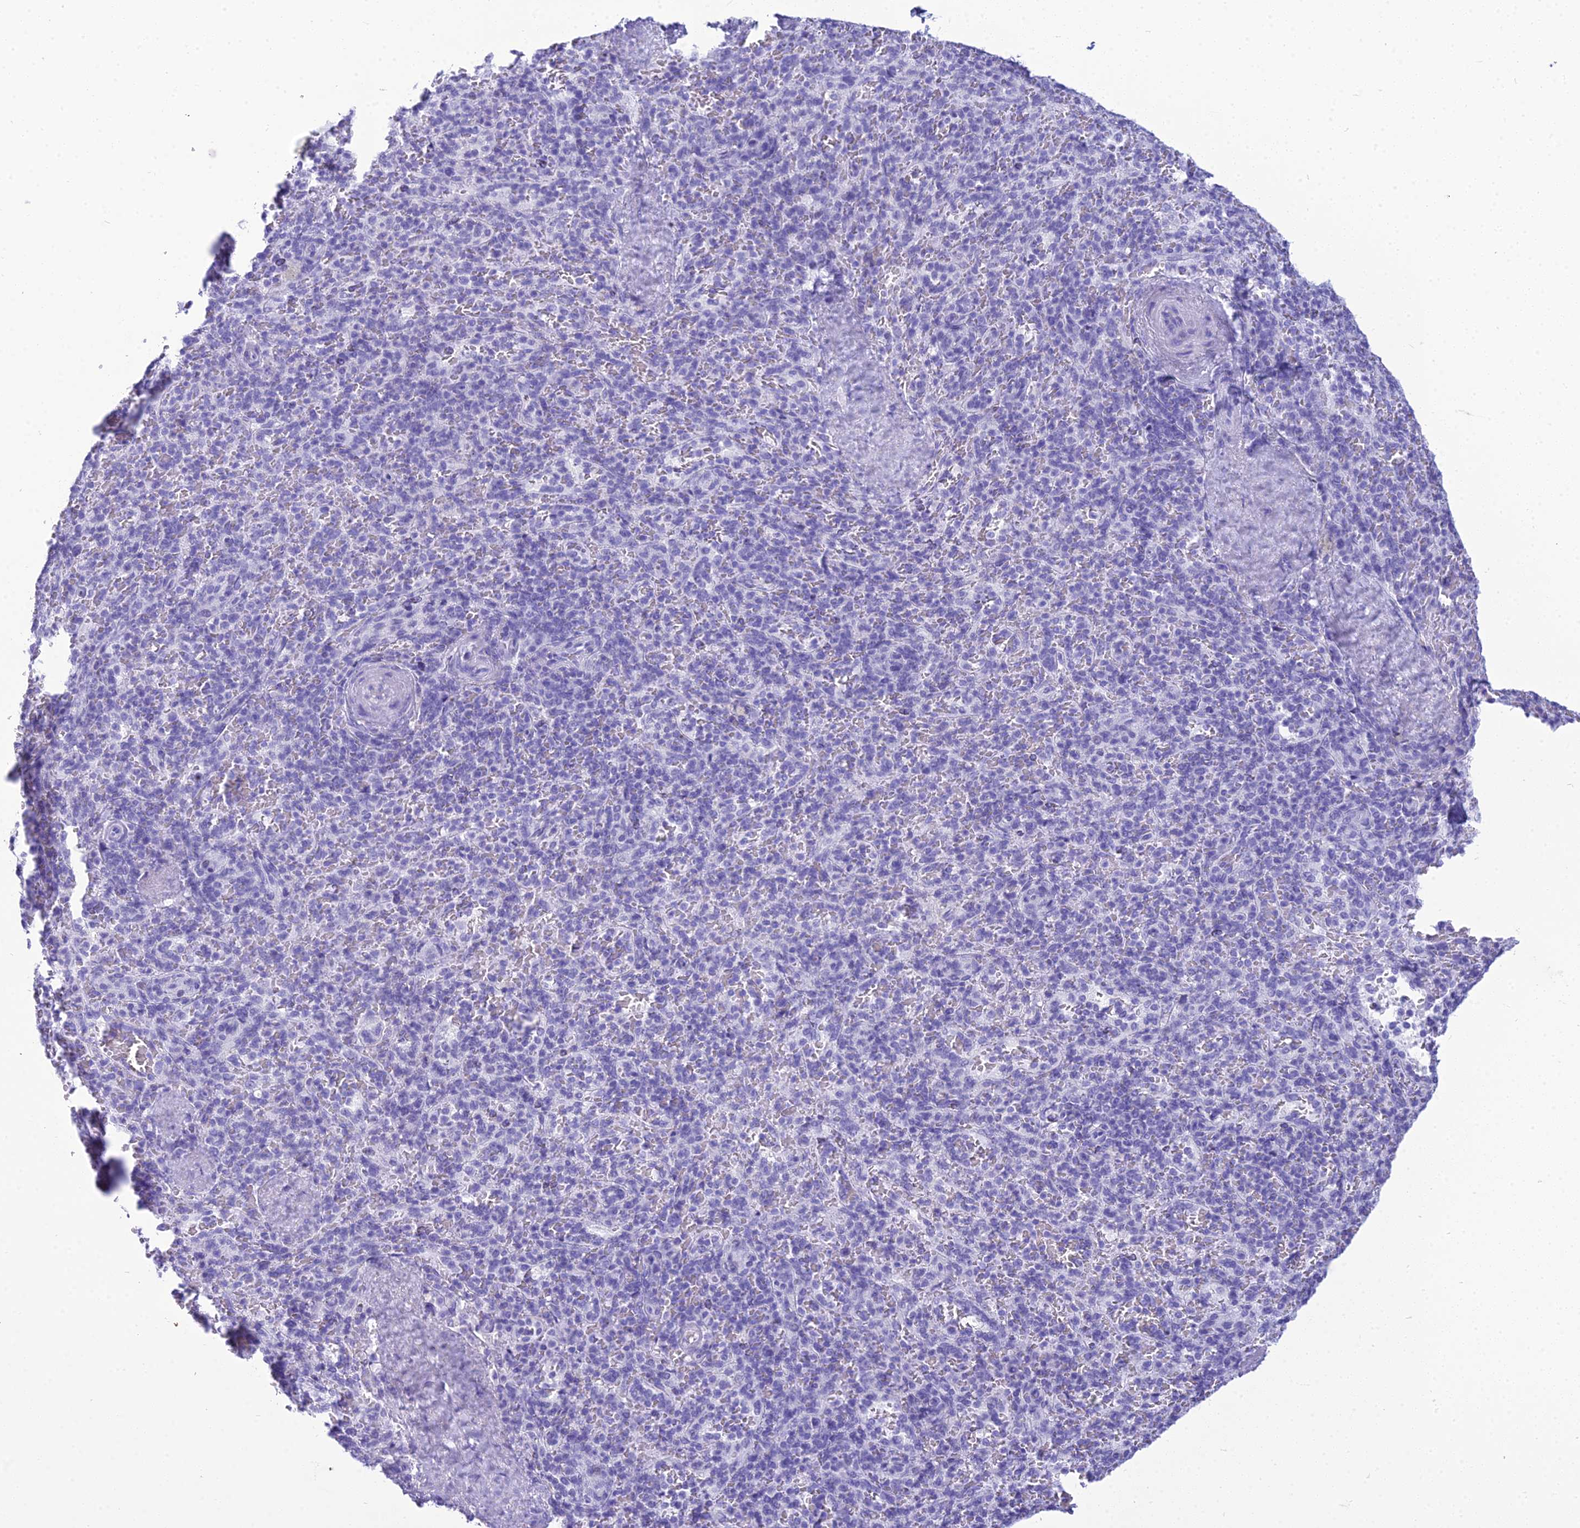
{"staining": {"intensity": "negative", "quantity": "none", "location": "none"}, "tissue": "spleen", "cell_type": "Cells in red pulp", "image_type": "normal", "snomed": [{"axis": "morphology", "description": "Normal tissue, NOS"}, {"axis": "topography", "description": "Spleen"}], "caption": "Cells in red pulp show no significant expression in unremarkable spleen. The staining is performed using DAB brown chromogen with nuclei counter-stained in using hematoxylin.", "gene": "ZNF442", "patient": {"sex": "male", "age": 82}}